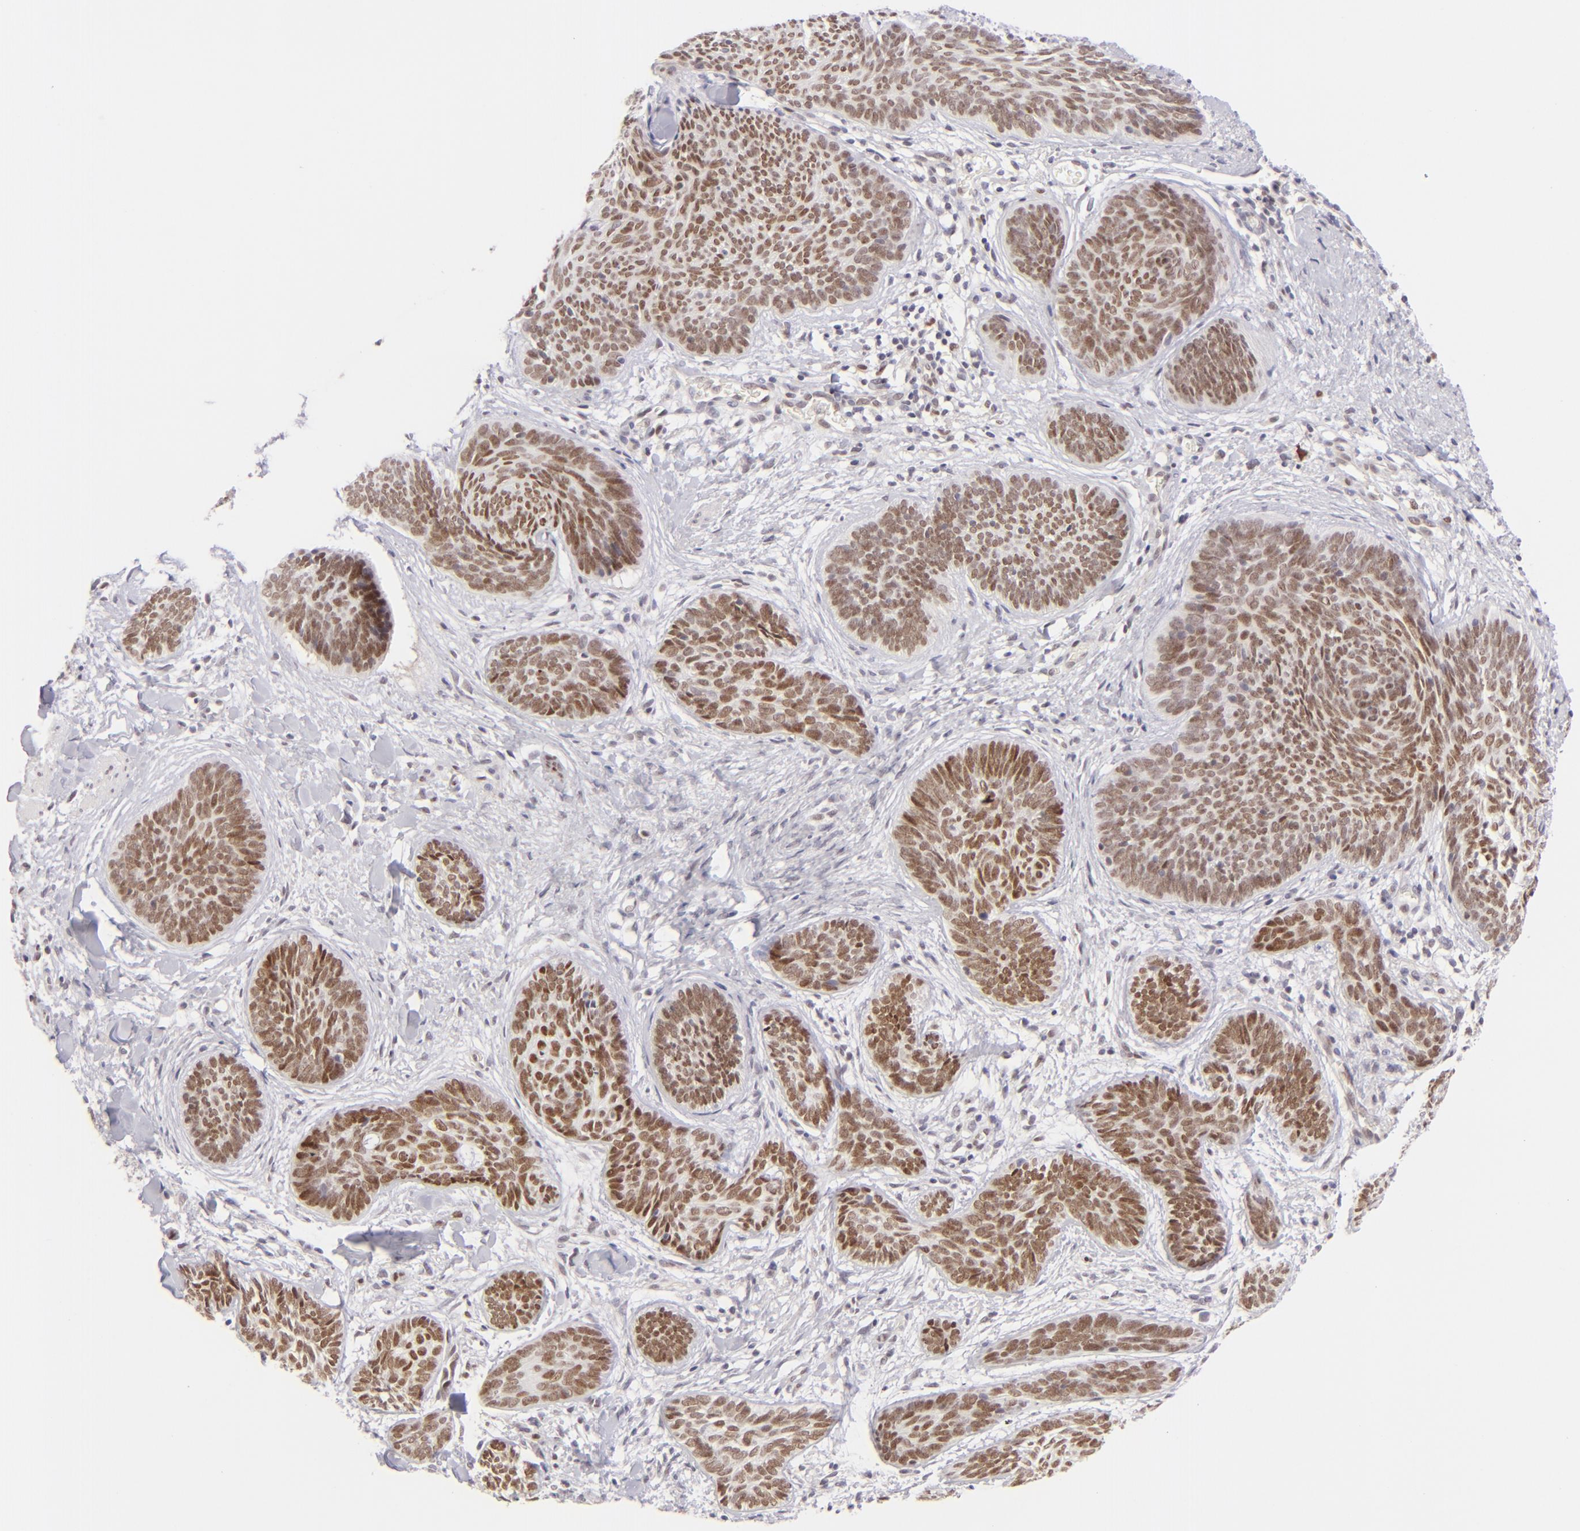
{"staining": {"intensity": "moderate", "quantity": ">75%", "location": "nuclear"}, "tissue": "skin cancer", "cell_type": "Tumor cells", "image_type": "cancer", "snomed": [{"axis": "morphology", "description": "Basal cell carcinoma"}, {"axis": "topography", "description": "Skin"}], "caption": "A histopathology image of human basal cell carcinoma (skin) stained for a protein demonstrates moderate nuclear brown staining in tumor cells. The protein is stained brown, and the nuclei are stained in blue (DAB IHC with brightfield microscopy, high magnification).", "gene": "POU2F1", "patient": {"sex": "female", "age": 81}}